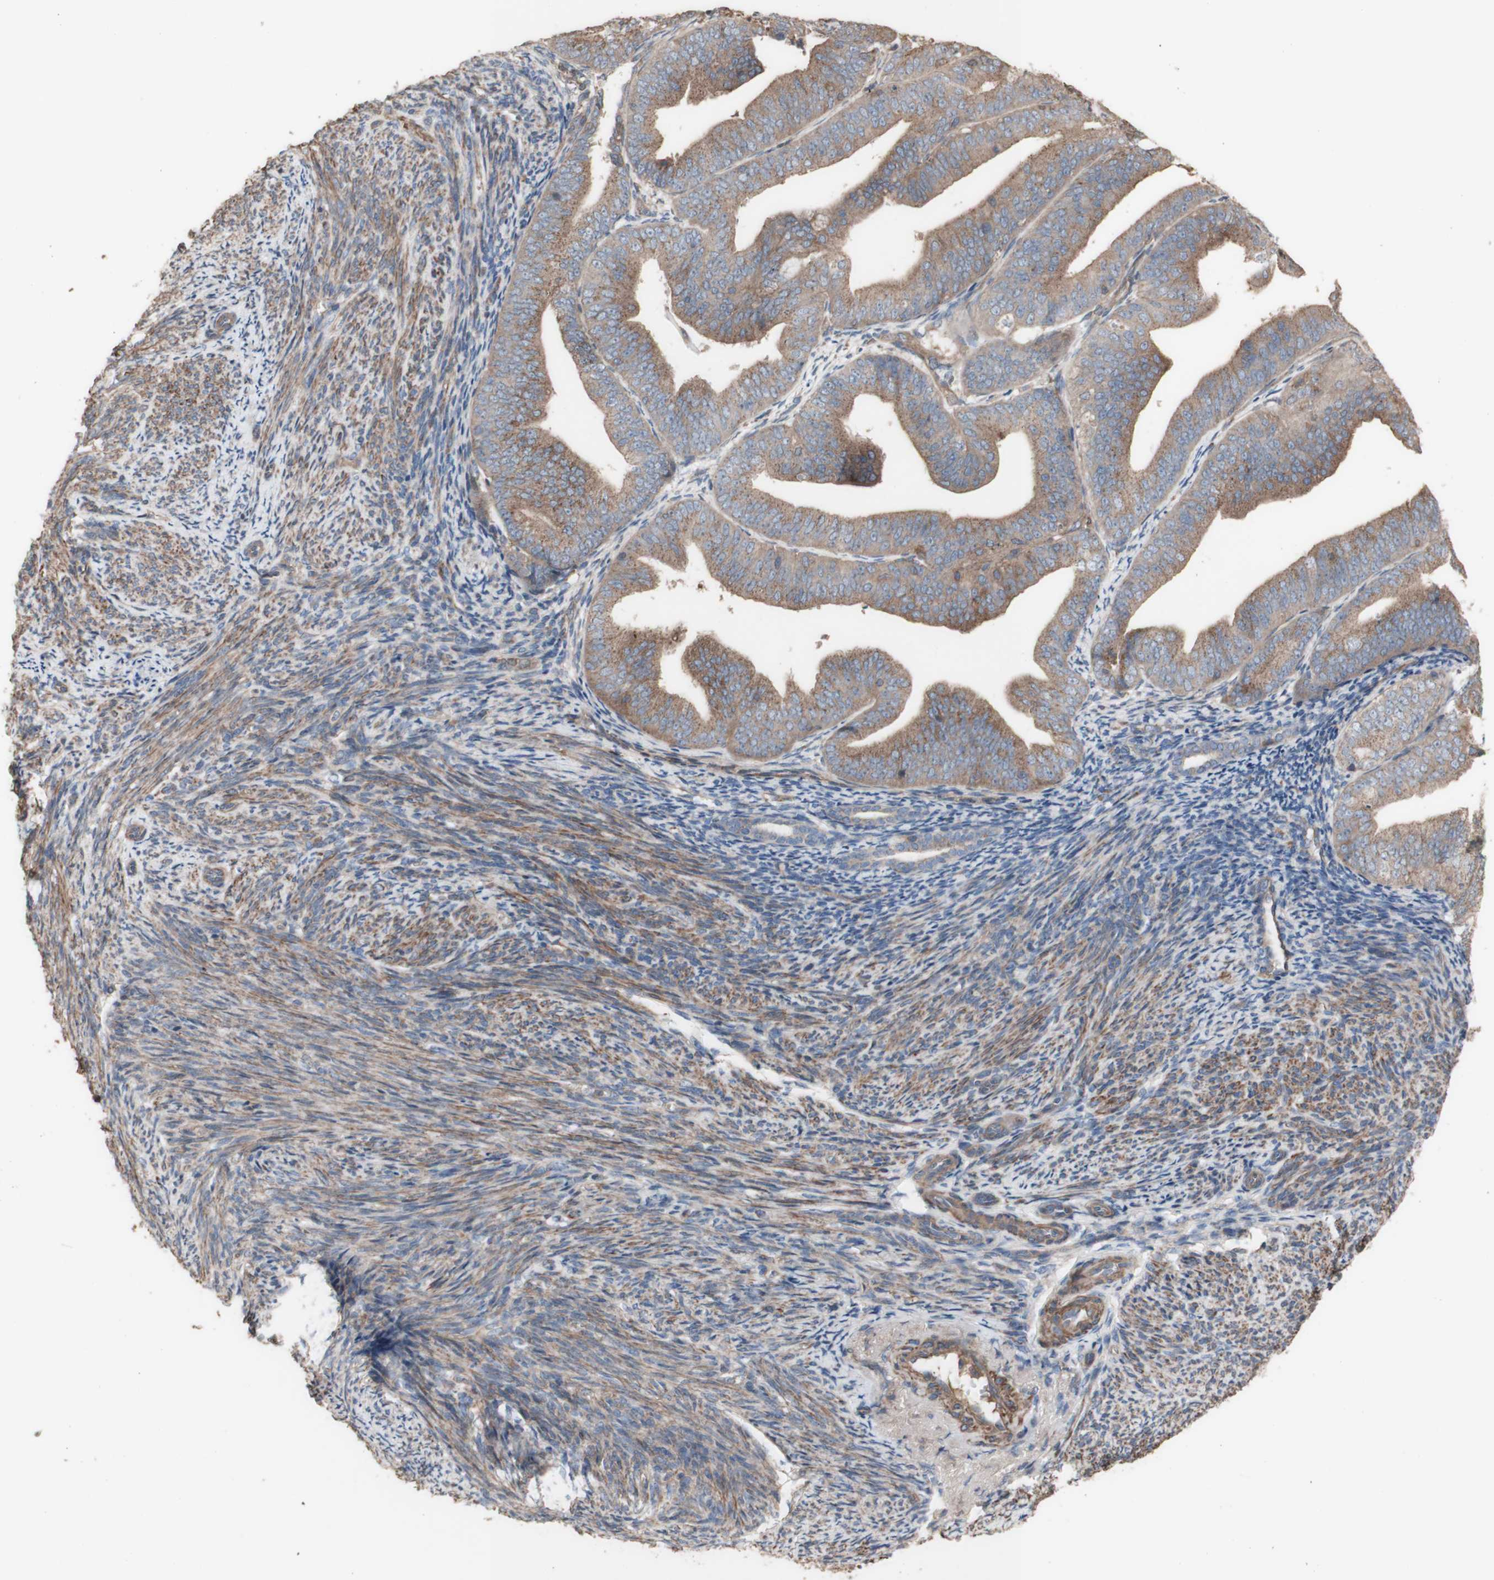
{"staining": {"intensity": "moderate", "quantity": ">75%", "location": "cytoplasmic/membranous"}, "tissue": "endometrial cancer", "cell_type": "Tumor cells", "image_type": "cancer", "snomed": [{"axis": "morphology", "description": "Adenocarcinoma, NOS"}, {"axis": "topography", "description": "Endometrium"}], "caption": "Tumor cells exhibit medium levels of moderate cytoplasmic/membranous expression in approximately >75% of cells in human adenocarcinoma (endometrial). (DAB (3,3'-diaminobenzidine) IHC with brightfield microscopy, high magnification).", "gene": "COPB1", "patient": {"sex": "female", "age": 63}}